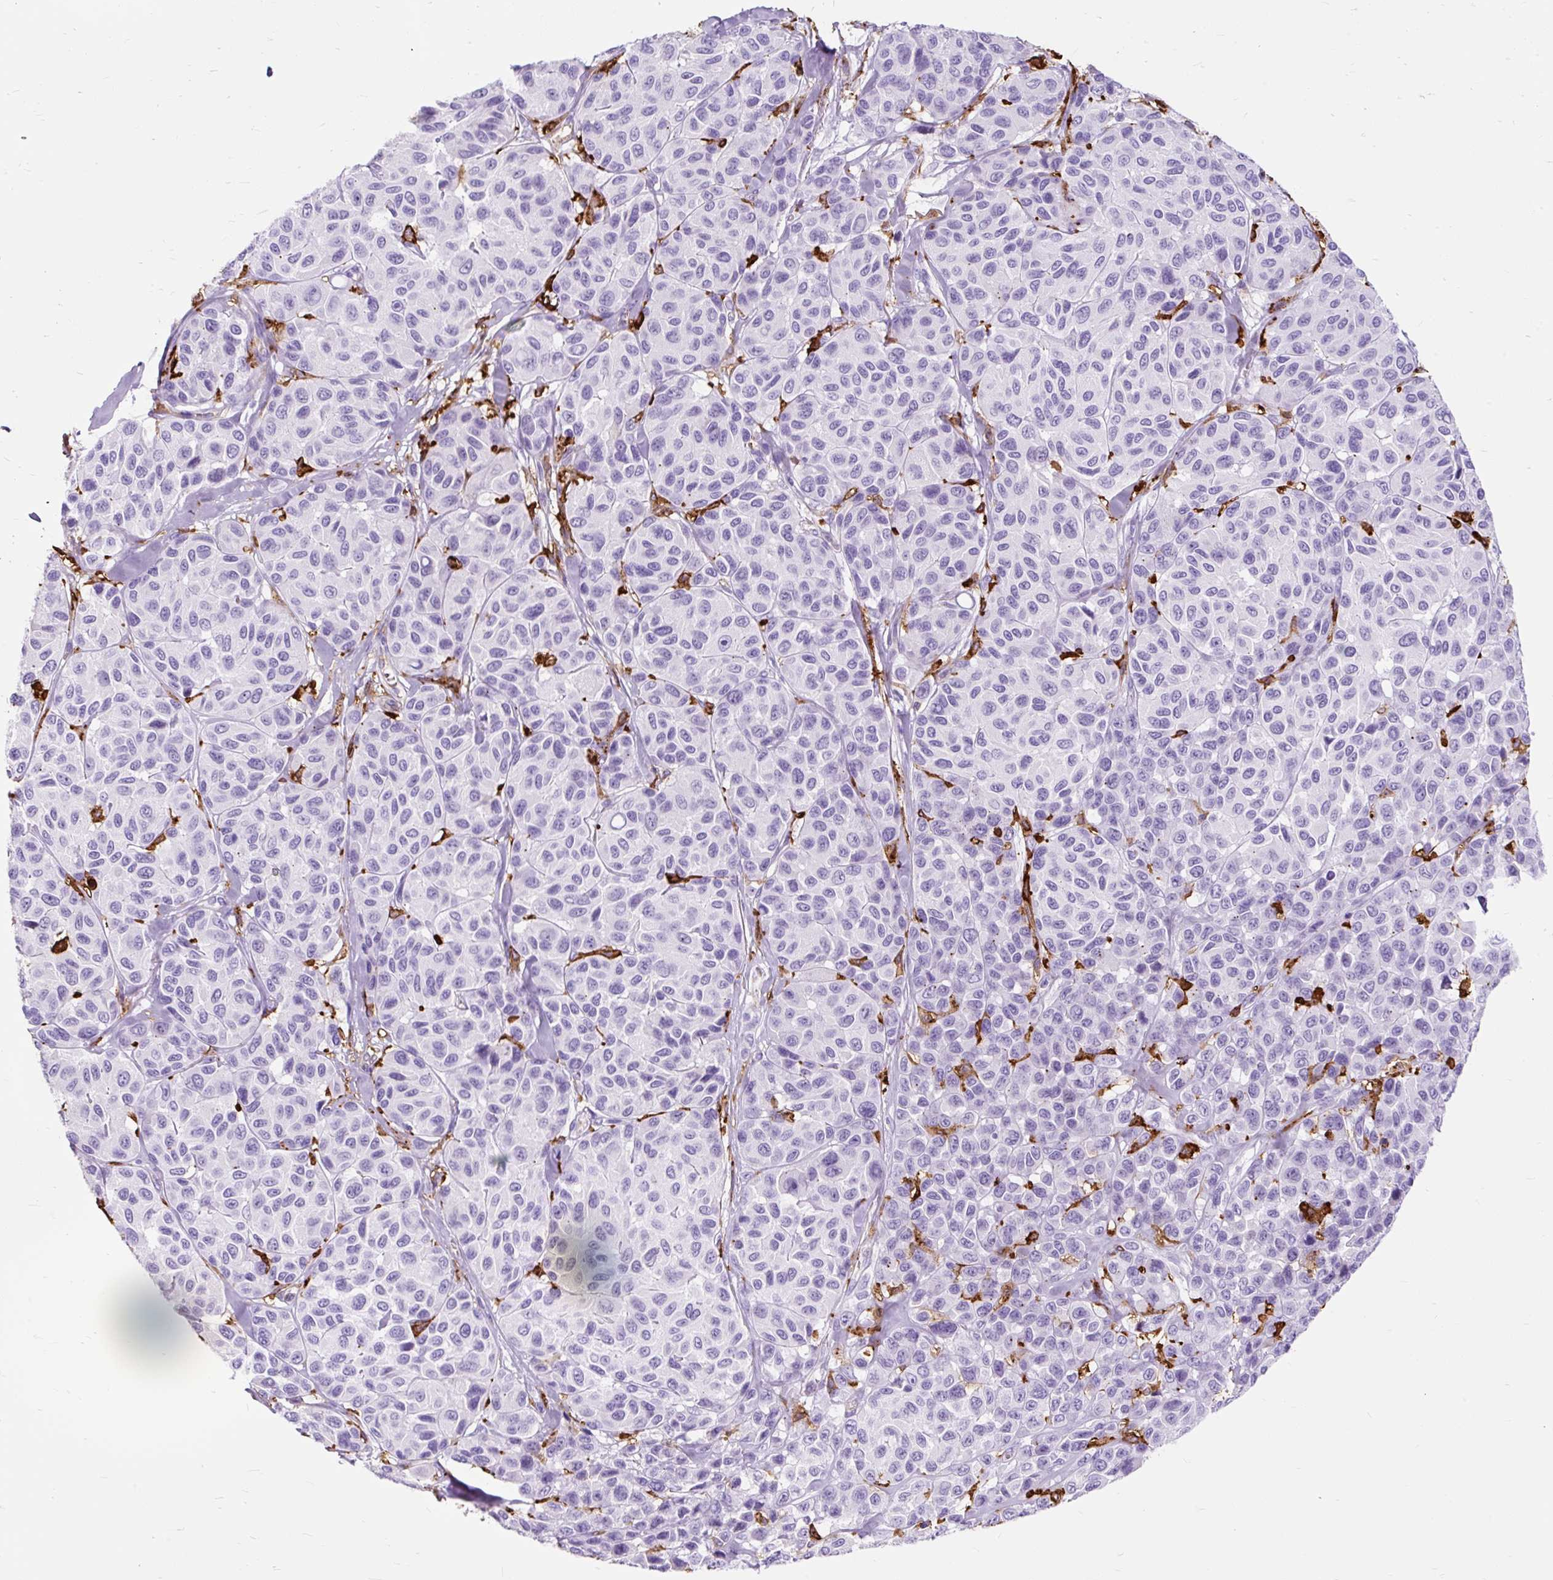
{"staining": {"intensity": "negative", "quantity": "none", "location": "none"}, "tissue": "melanoma", "cell_type": "Tumor cells", "image_type": "cancer", "snomed": [{"axis": "morphology", "description": "Malignant melanoma, NOS"}, {"axis": "topography", "description": "Skin"}], "caption": "The micrograph reveals no significant expression in tumor cells of melanoma.", "gene": "HLA-DRA", "patient": {"sex": "female", "age": 66}}